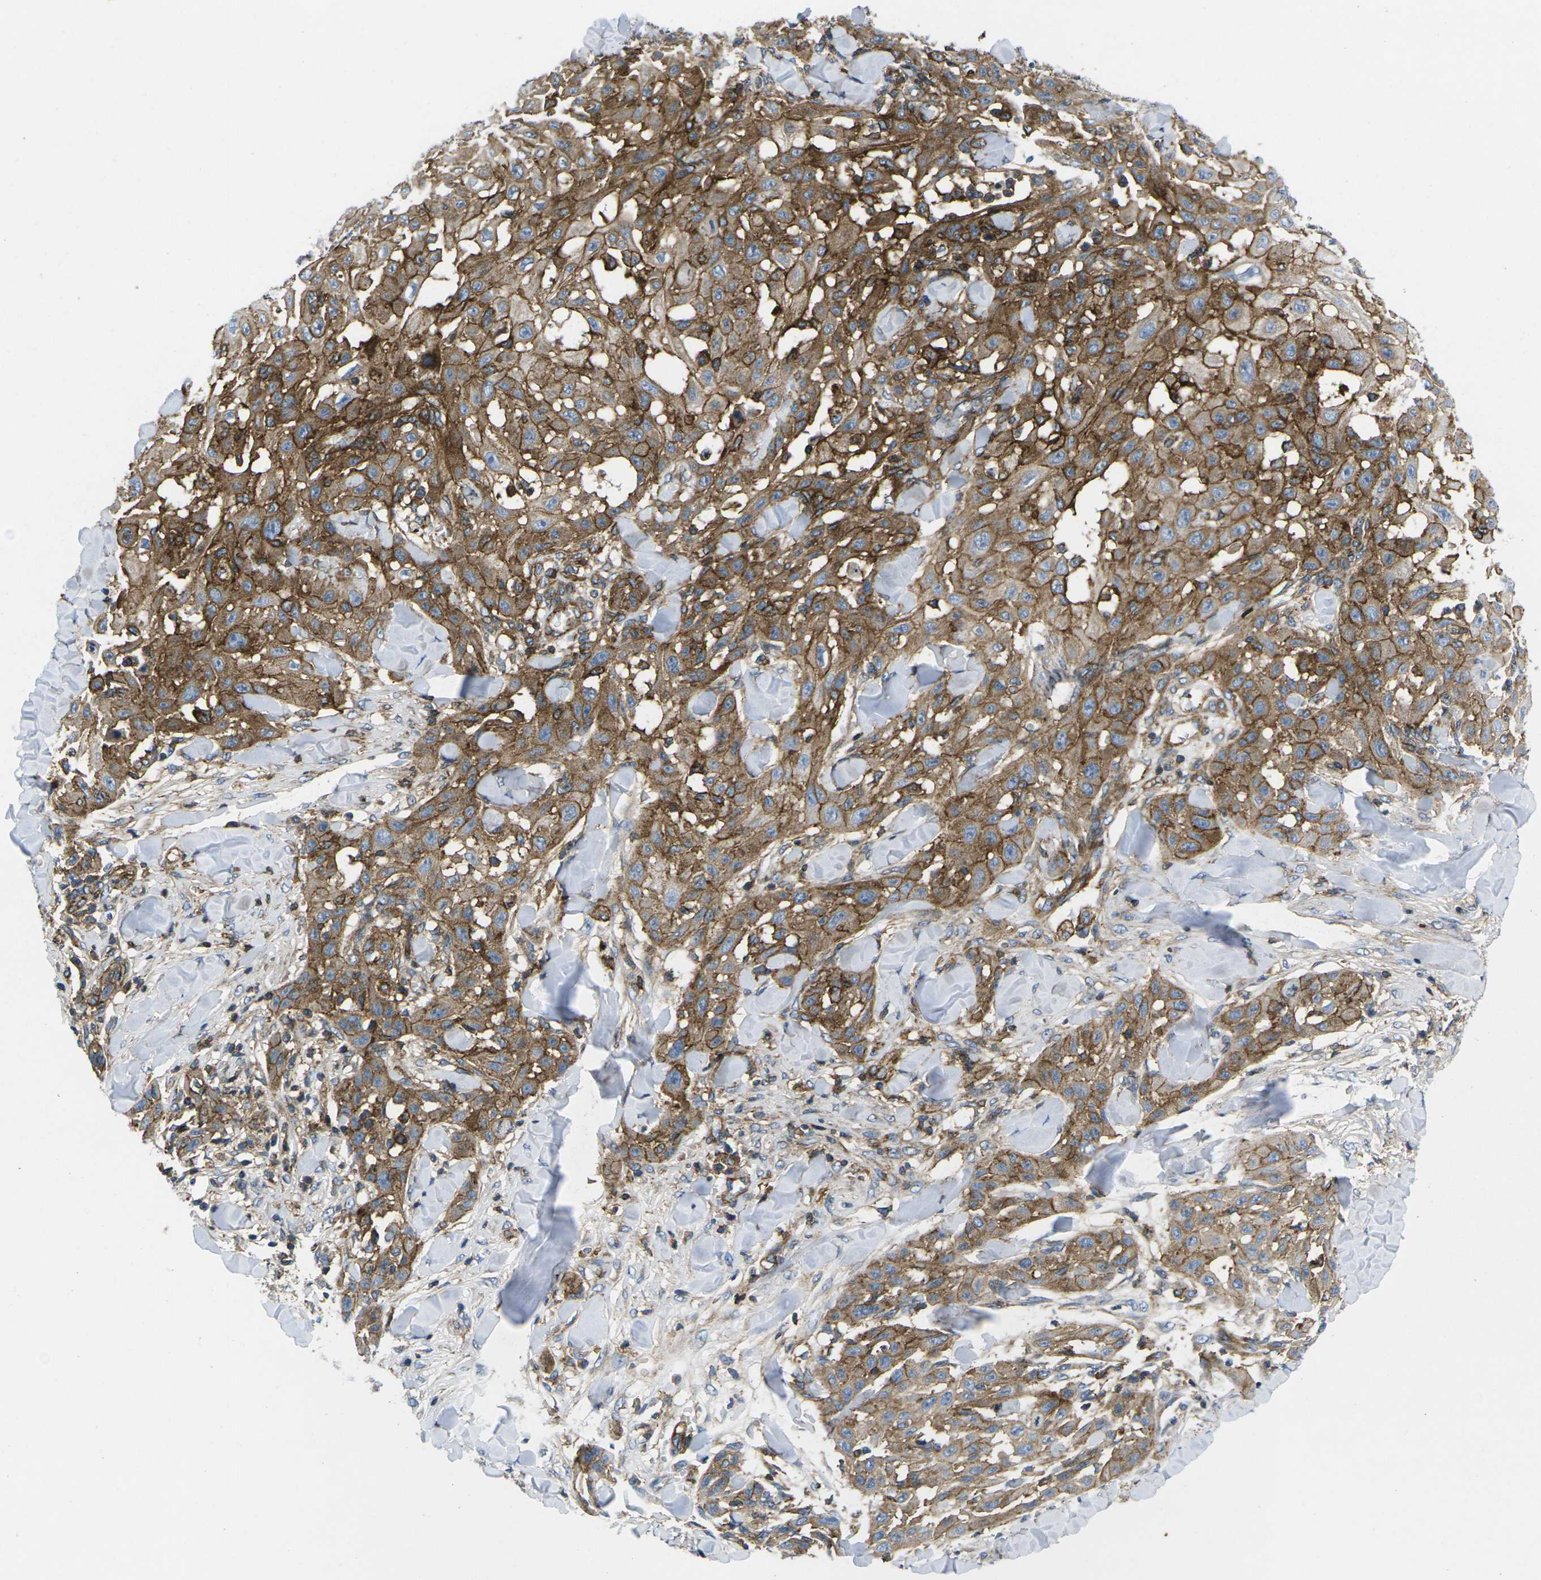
{"staining": {"intensity": "moderate", "quantity": ">75%", "location": "cytoplasmic/membranous"}, "tissue": "skin cancer", "cell_type": "Tumor cells", "image_type": "cancer", "snomed": [{"axis": "morphology", "description": "Squamous cell carcinoma, NOS"}, {"axis": "topography", "description": "Skin"}], "caption": "Immunohistochemistry staining of skin cancer, which exhibits medium levels of moderate cytoplasmic/membranous expression in approximately >75% of tumor cells indicating moderate cytoplasmic/membranous protein positivity. The staining was performed using DAB (brown) for protein detection and nuclei were counterstained in hematoxylin (blue).", "gene": "IQGAP1", "patient": {"sex": "male", "age": 24}}